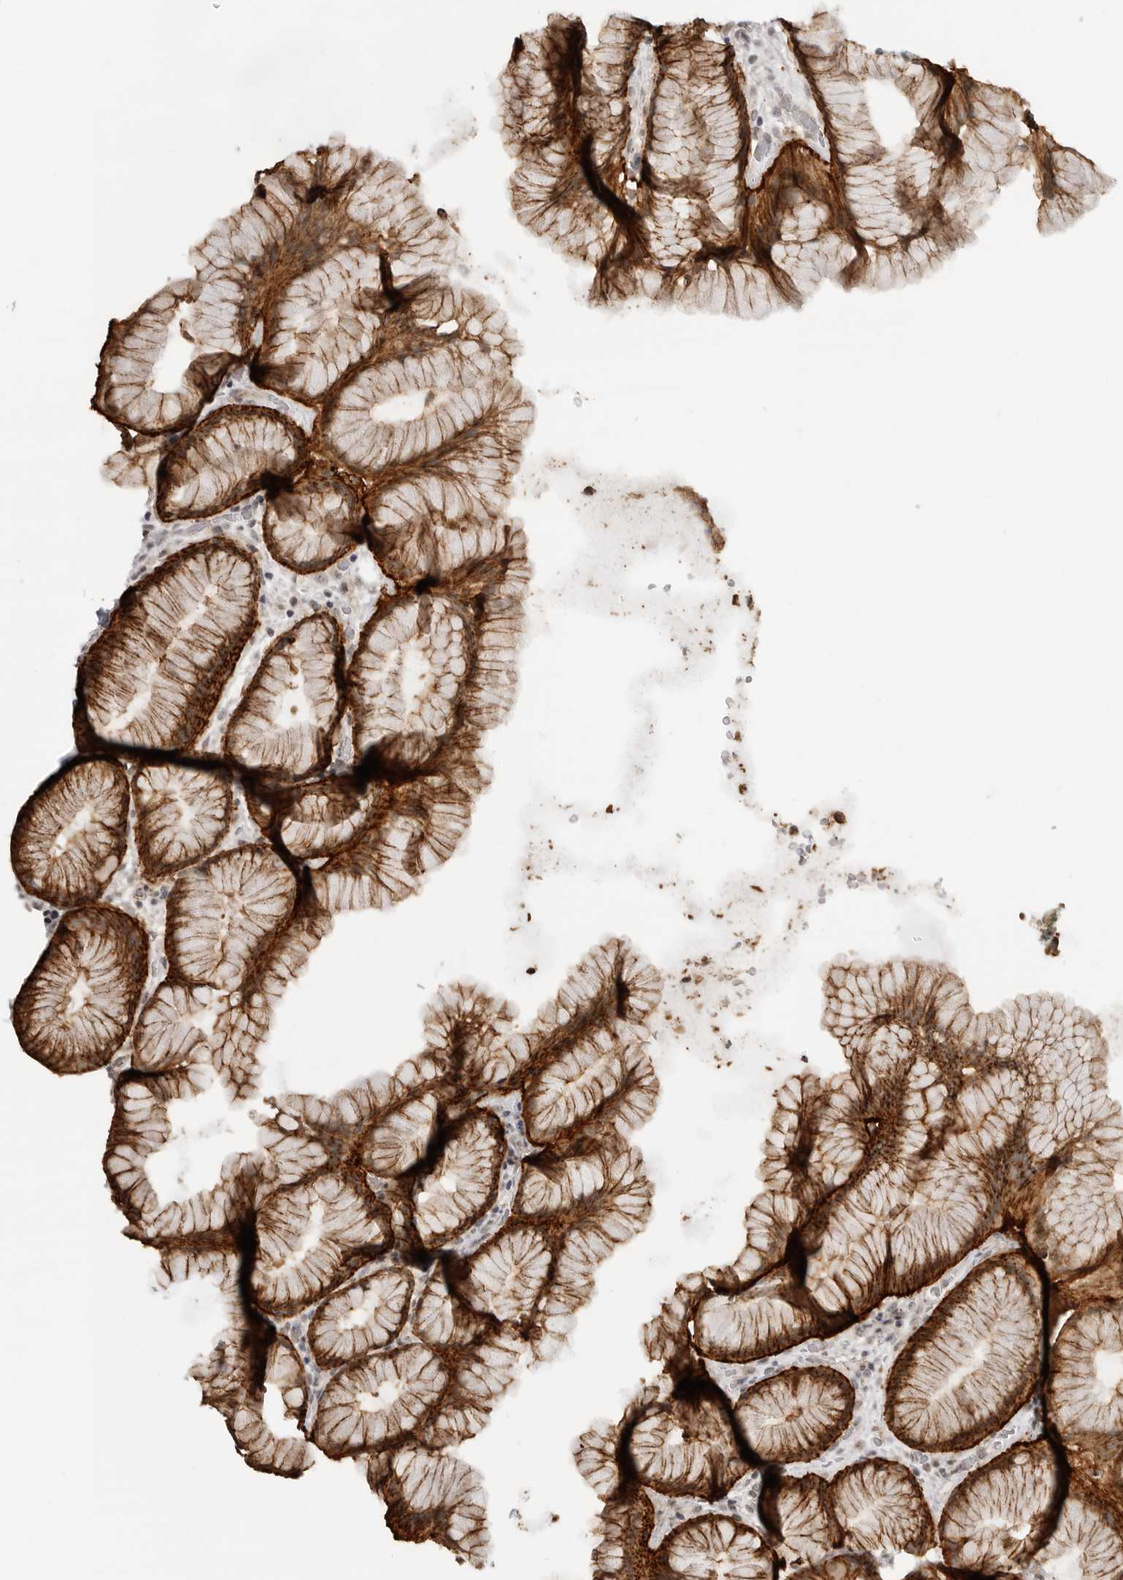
{"staining": {"intensity": "strong", "quantity": ">75%", "location": "cytoplasmic/membranous"}, "tissue": "stomach", "cell_type": "Glandular cells", "image_type": "normal", "snomed": [{"axis": "morphology", "description": "Normal tissue, NOS"}, {"axis": "topography", "description": "Stomach, upper"}, {"axis": "topography", "description": "Stomach"}], "caption": "IHC micrograph of unremarkable stomach: human stomach stained using IHC demonstrates high levels of strong protein expression localized specifically in the cytoplasmic/membranous of glandular cells, appearing as a cytoplasmic/membranous brown color.", "gene": "CEP295NL", "patient": {"sex": "male", "age": 48}}